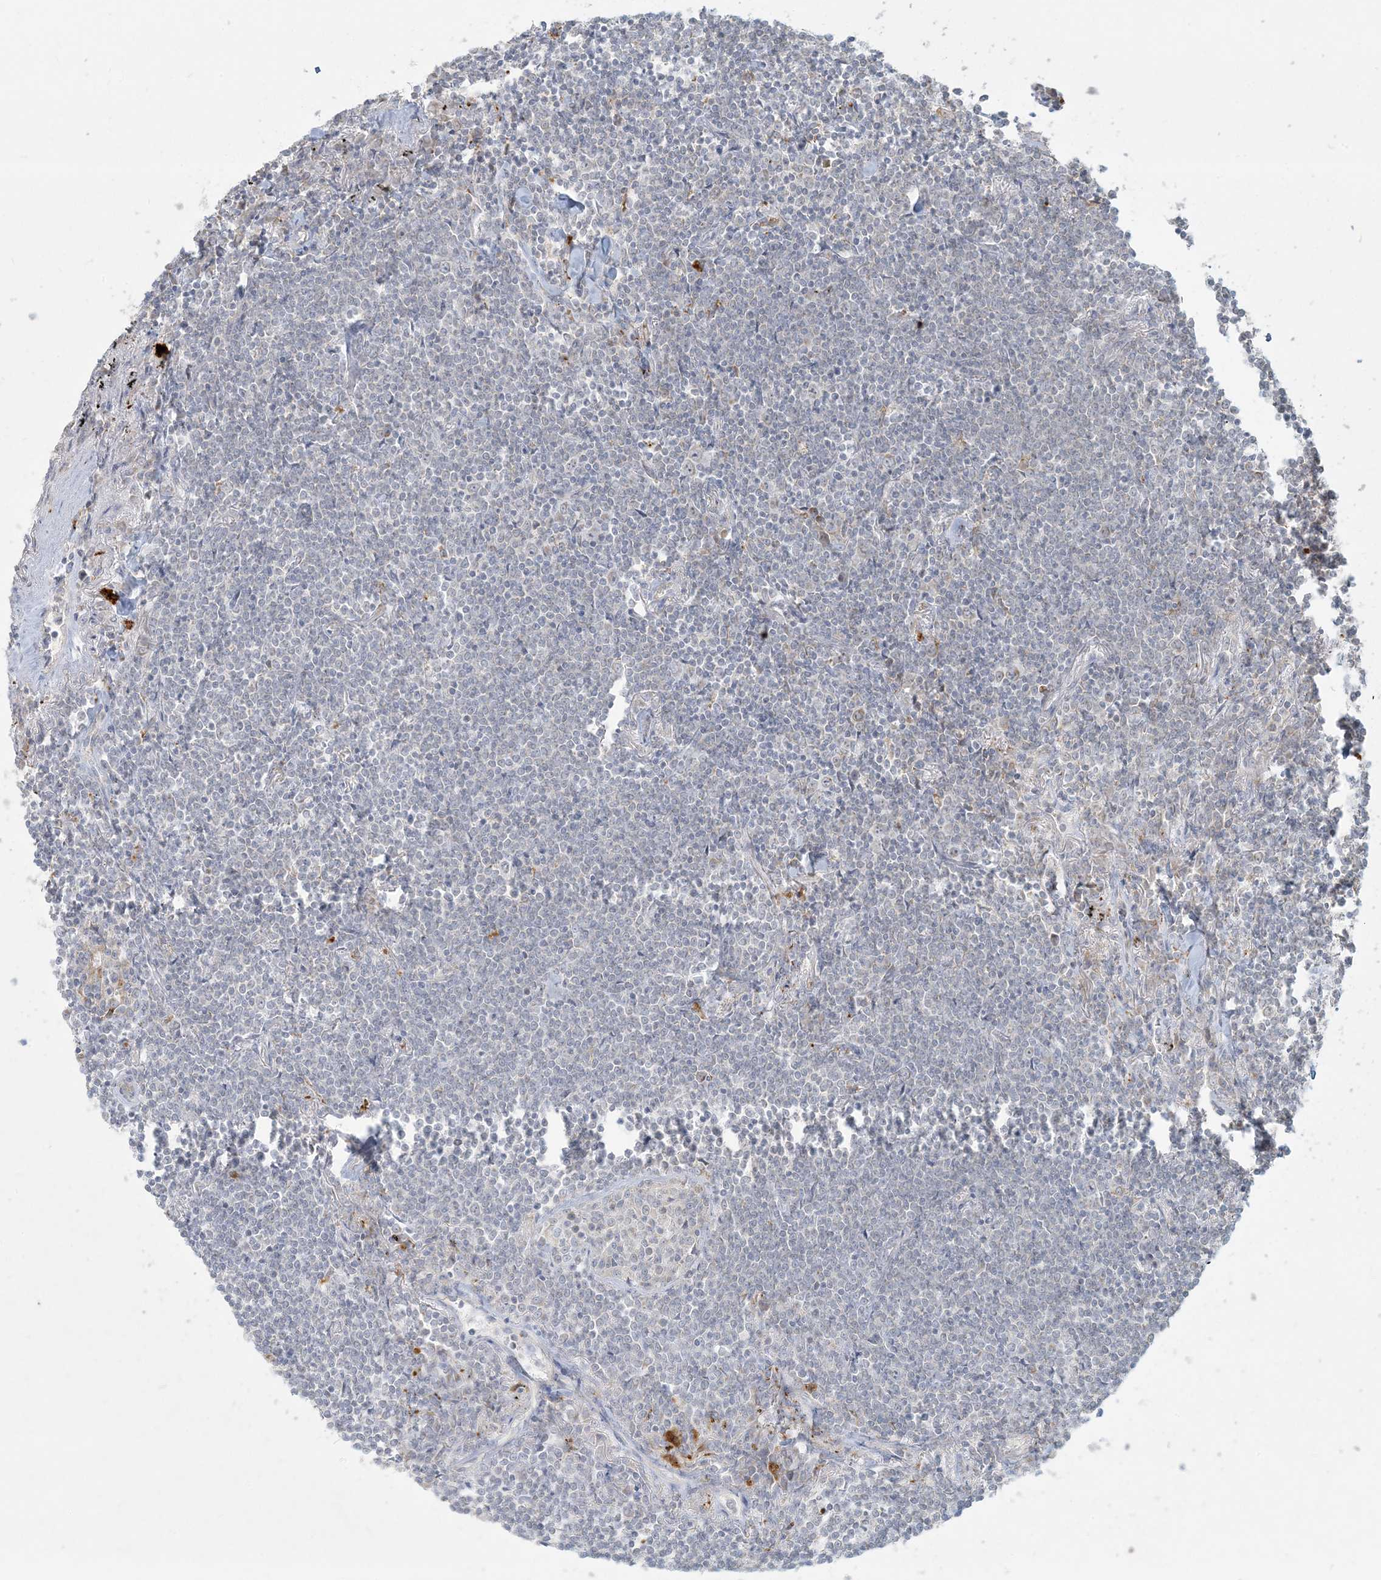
{"staining": {"intensity": "negative", "quantity": "none", "location": "none"}, "tissue": "lymphoma", "cell_type": "Tumor cells", "image_type": "cancer", "snomed": [{"axis": "morphology", "description": "Malignant lymphoma, non-Hodgkin's type, Low grade"}, {"axis": "topography", "description": "Lung"}], "caption": "This is a image of immunohistochemistry (IHC) staining of lymphoma, which shows no expression in tumor cells.", "gene": "MCAT", "patient": {"sex": "female", "age": 71}}